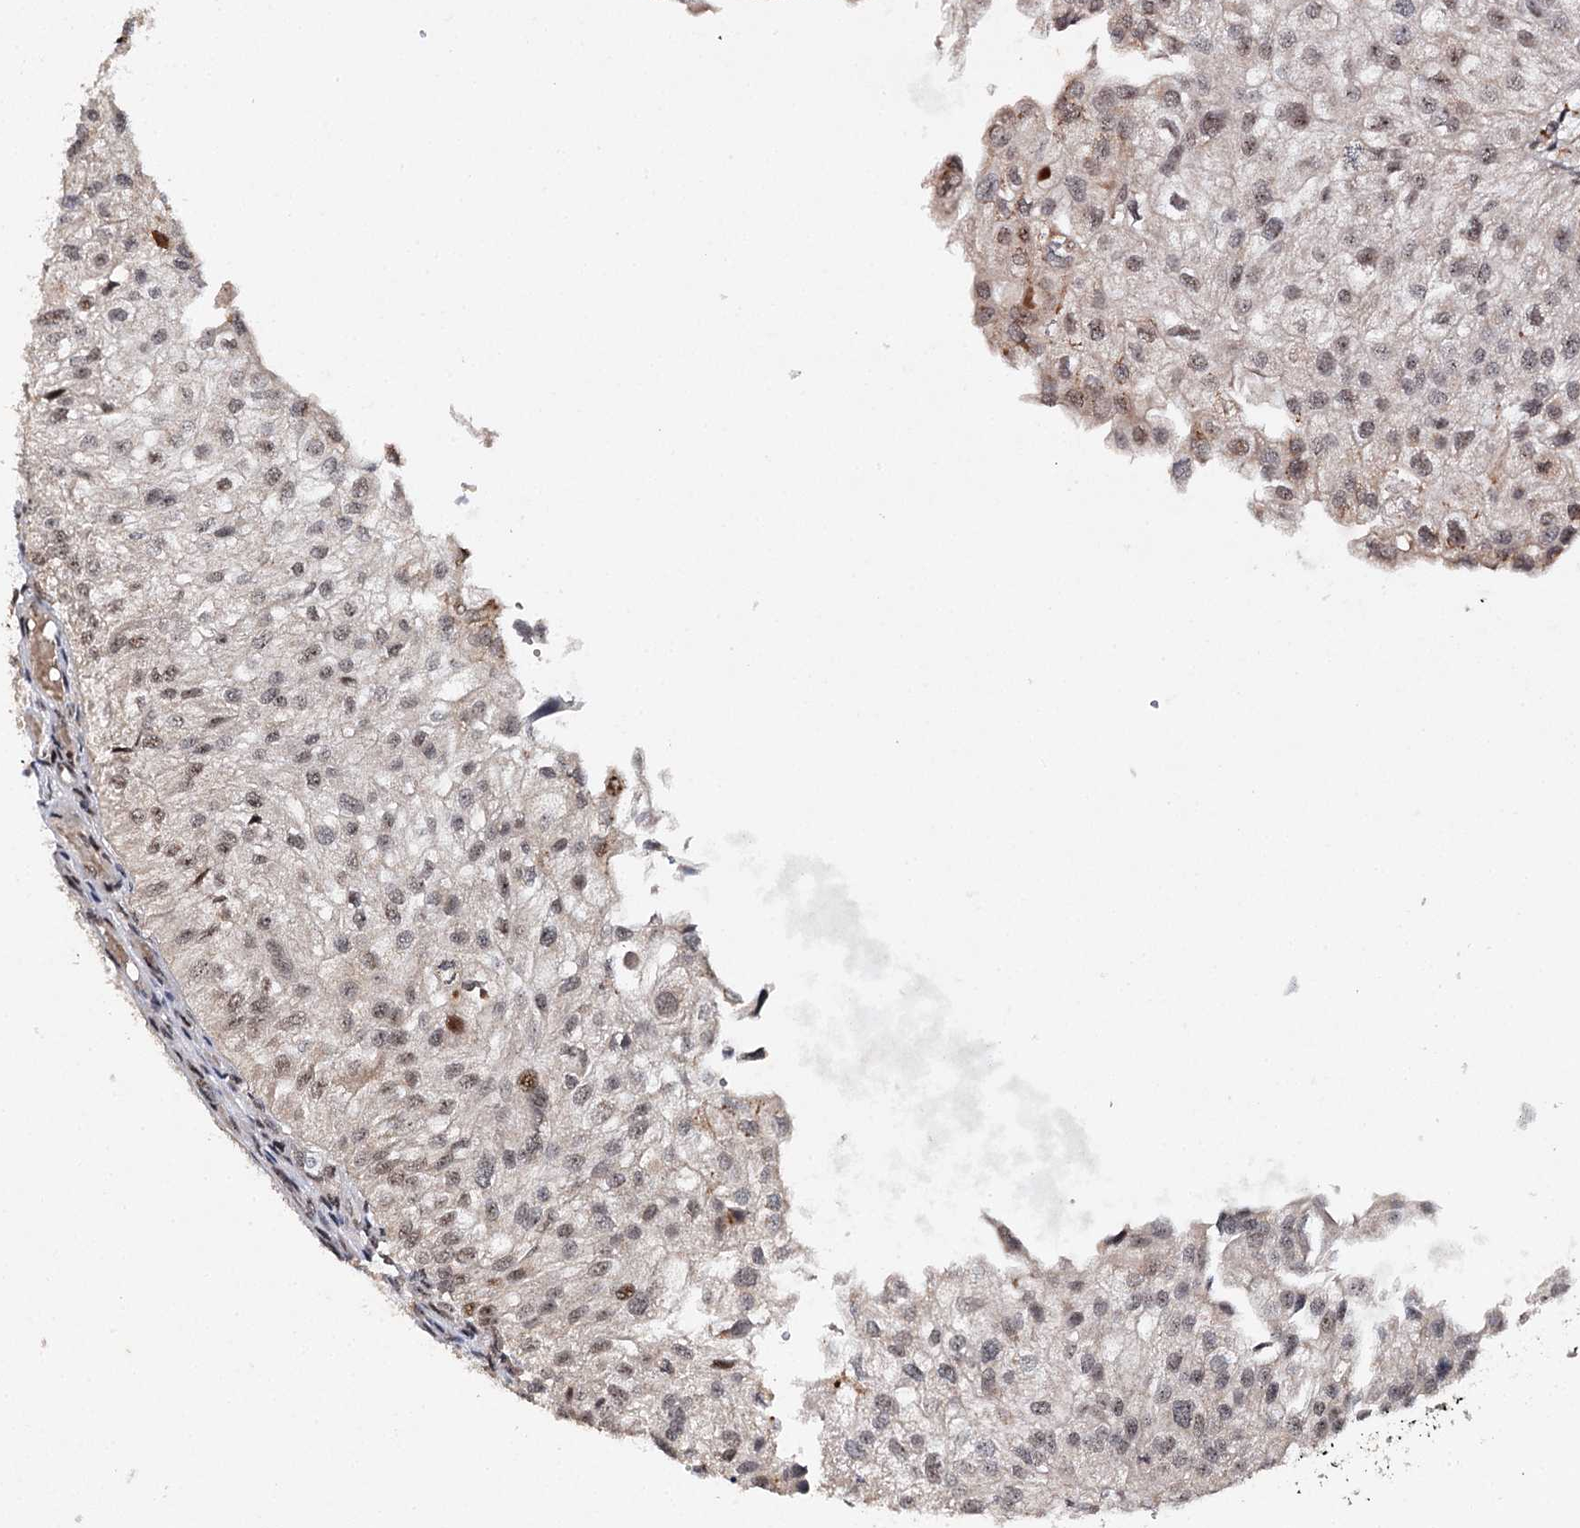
{"staining": {"intensity": "moderate", "quantity": "<25%", "location": "nuclear"}, "tissue": "urothelial cancer", "cell_type": "Tumor cells", "image_type": "cancer", "snomed": [{"axis": "morphology", "description": "Urothelial carcinoma, Low grade"}, {"axis": "topography", "description": "Urinary bladder"}], "caption": "This is an image of IHC staining of urothelial carcinoma (low-grade), which shows moderate positivity in the nuclear of tumor cells.", "gene": "BUD13", "patient": {"sex": "female", "age": 89}}